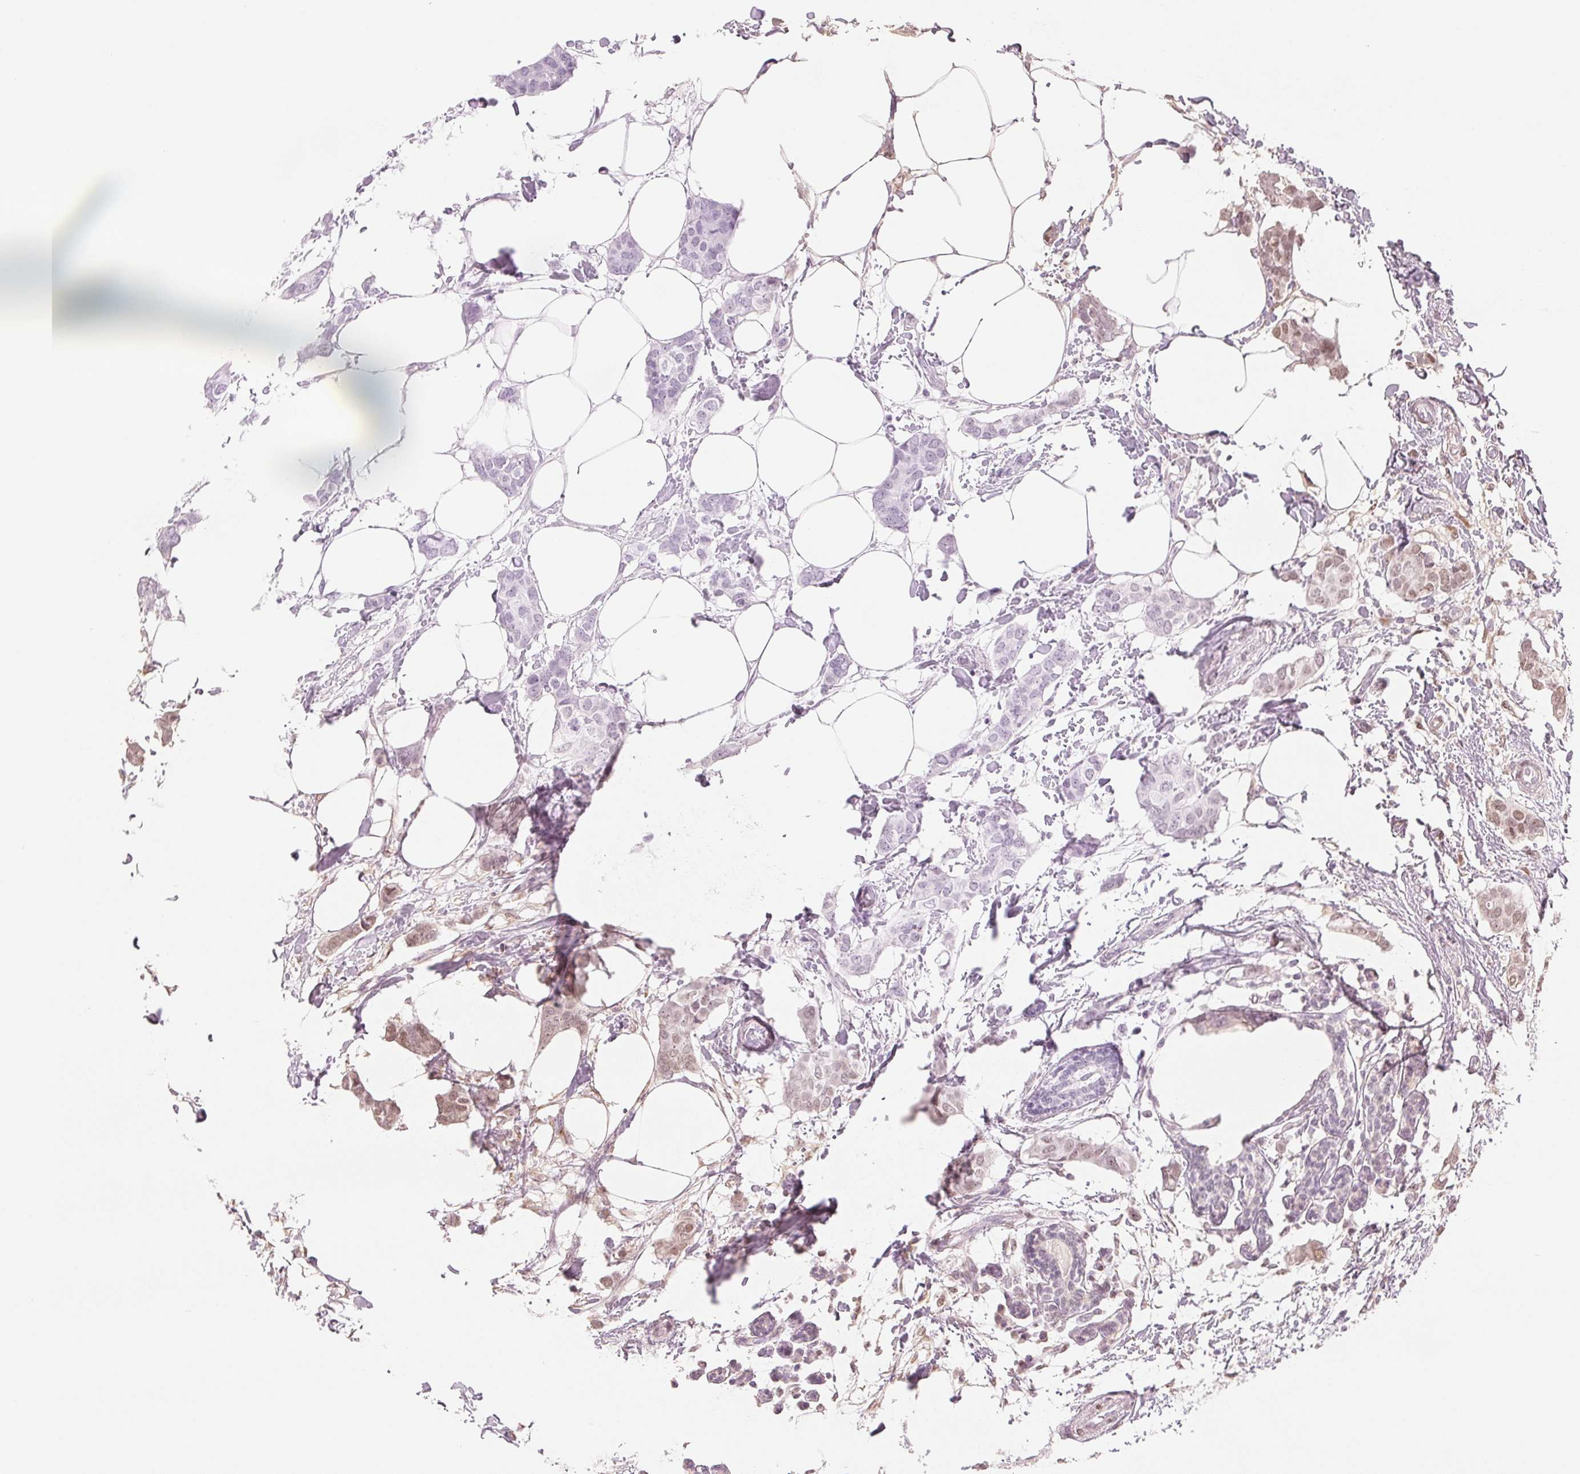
{"staining": {"intensity": "weak", "quantity": "<25%", "location": "nuclear"}, "tissue": "breast cancer", "cell_type": "Tumor cells", "image_type": "cancer", "snomed": [{"axis": "morphology", "description": "Duct carcinoma"}, {"axis": "topography", "description": "Breast"}], "caption": "Human breast cancer stained for a protein using immunohistochemistry (IHC) displays no positivity in tumor cells.", "gene": "SMARCD3", "patient": {"sex": "female", "age": 62}}